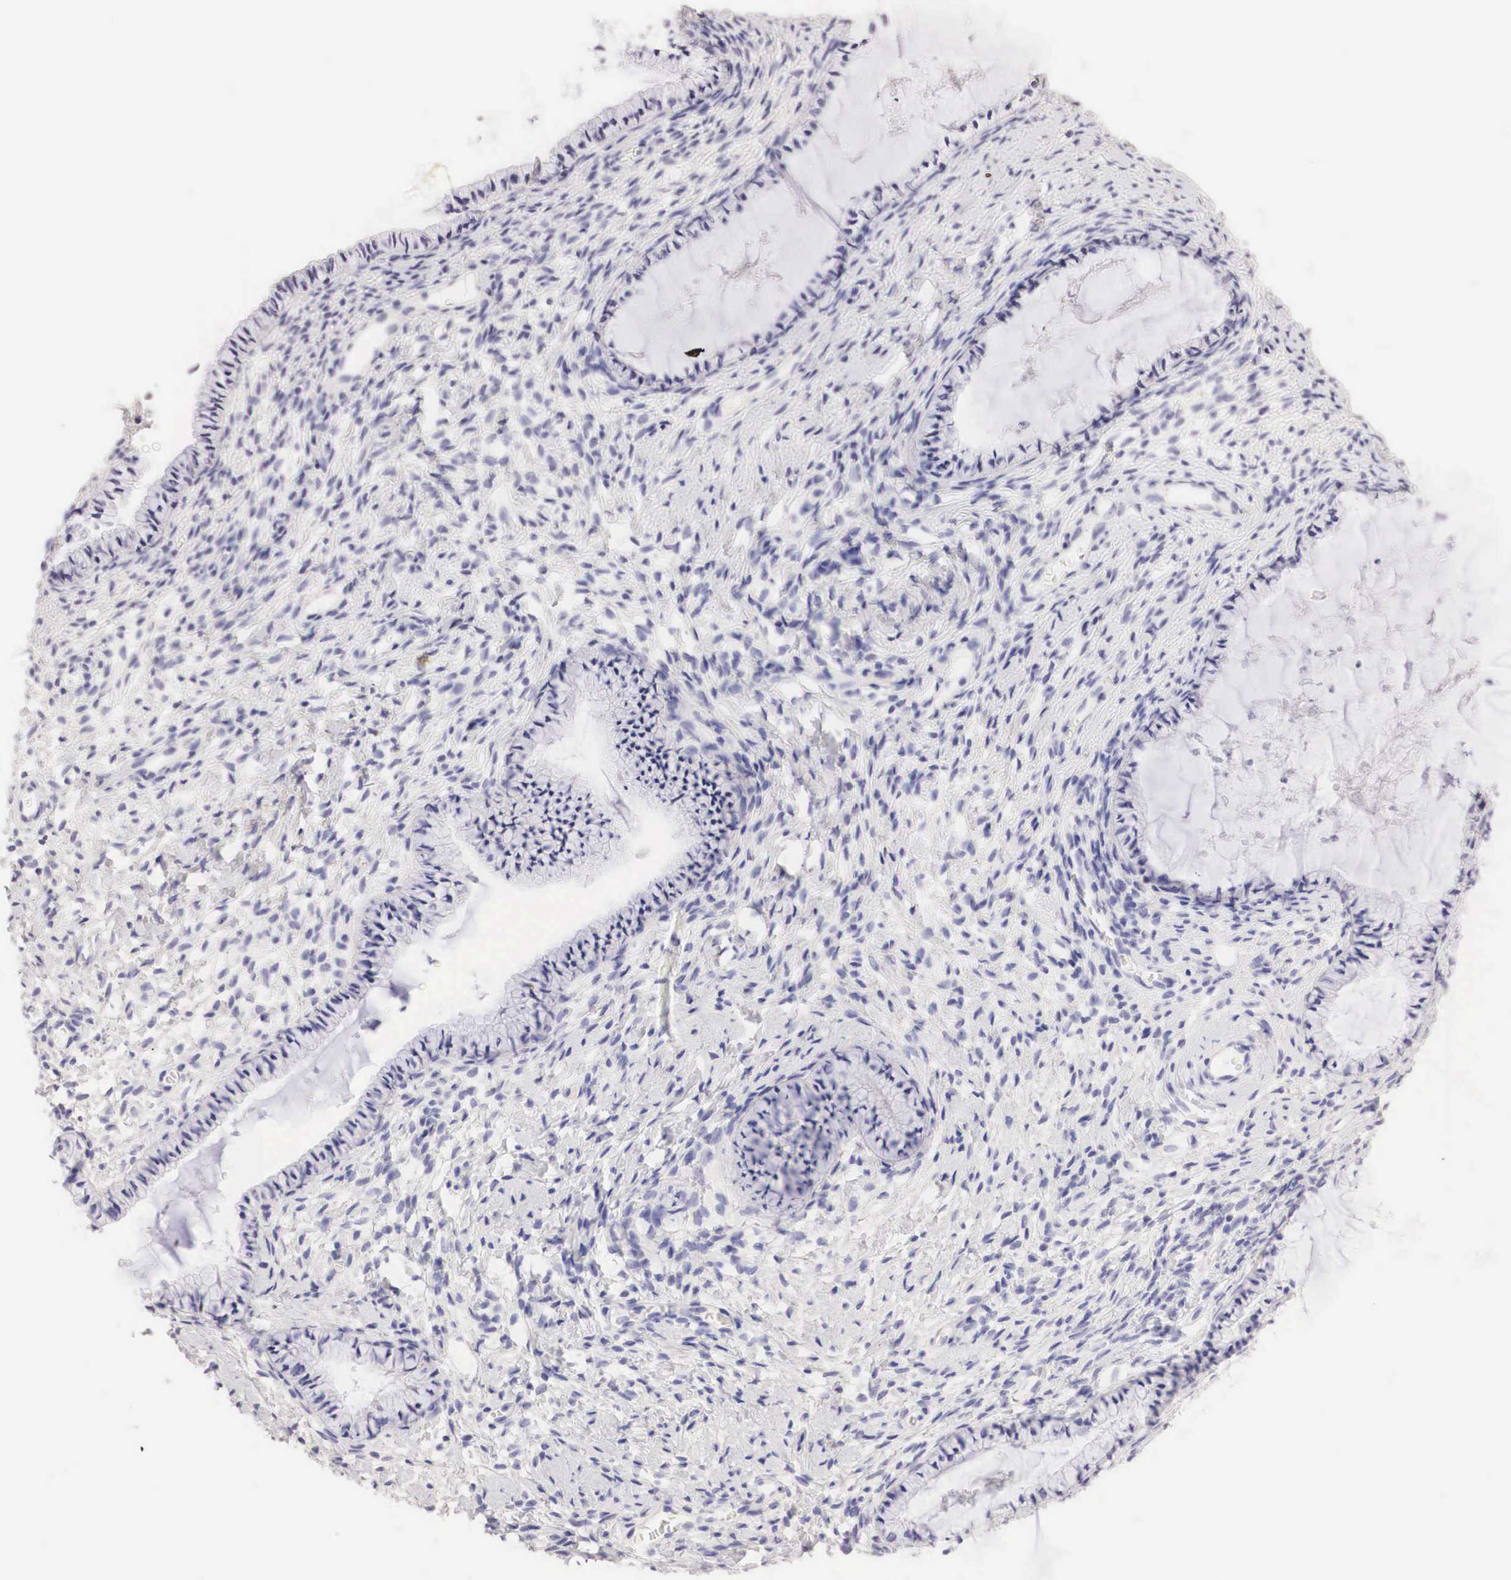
{"staining": {"intensity": "negative", "quantity": "none", "location": "none"}, "tissue": "cervix", "cell_type": "Glandular cells", "image_type": "normal", "snomed": [{"axis": "morphology", "description": "Normal tissue, NOS"}, {"axis": "topography", "description": "Cervix"}], "caption": "A histopathology image of cervix stained for a protein reveals no brown staining in glandular cells.", "gene": "ERBB2", "patient": {"sex": "female", "age": 70}}